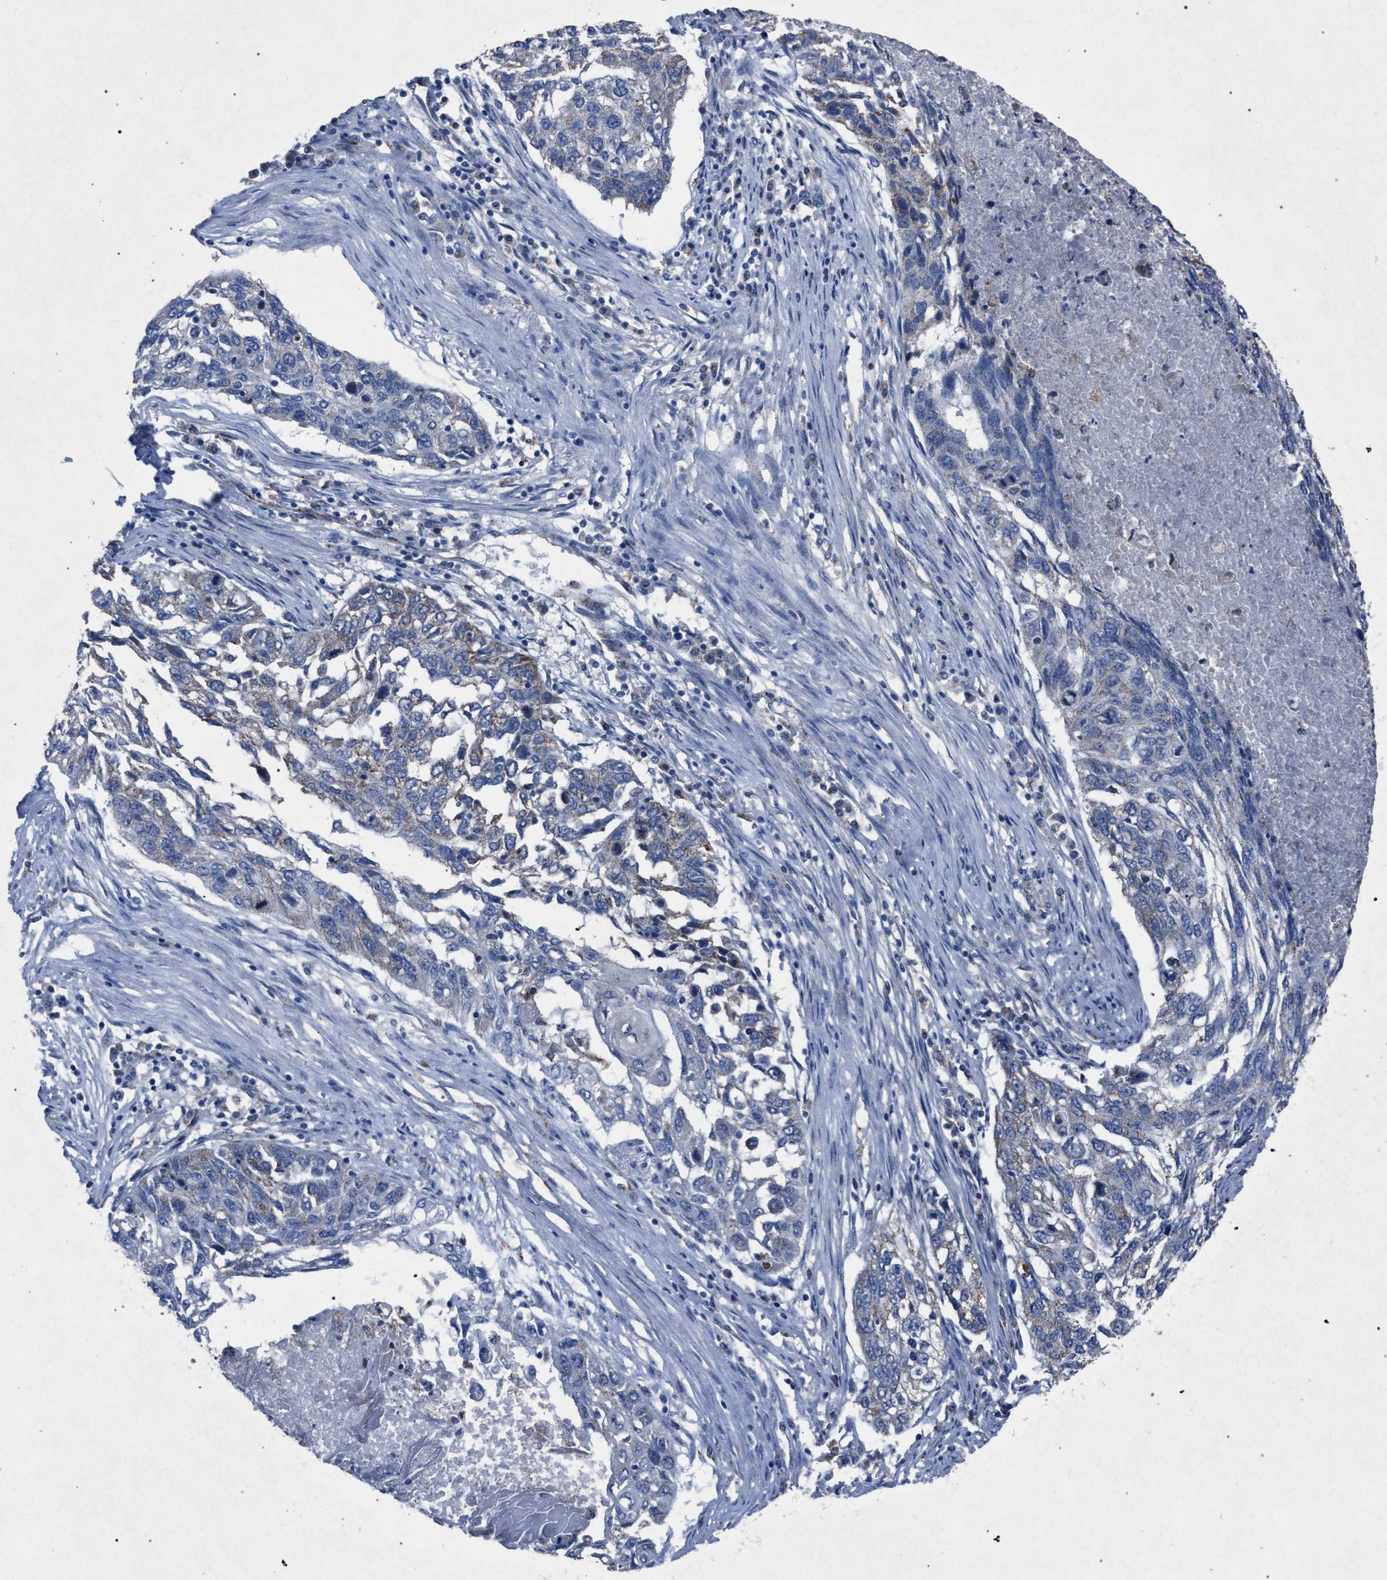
{"staining": {"intensity": "weak", "quantity": "<25%", "location": "cytoplasmic/membranous"}, "tissue": "lung cancer", "cell_type": "Tumor cells", "image_type": "cancer", "snomed": [{"axis": "morphology", "description": "Squamous cell carcinoma, NOS"}, {"axis": "topography", "description": "Lung"}], "caption": "Tumor cells show no significant positivity in lung cancer. (Brightfield microscopy of DAB (3,3'-diaminobenzidine) immunohistochemistry at high magnification).", "gene": "HSD17B4", "patient": {"sex": "female", "age": 63}}